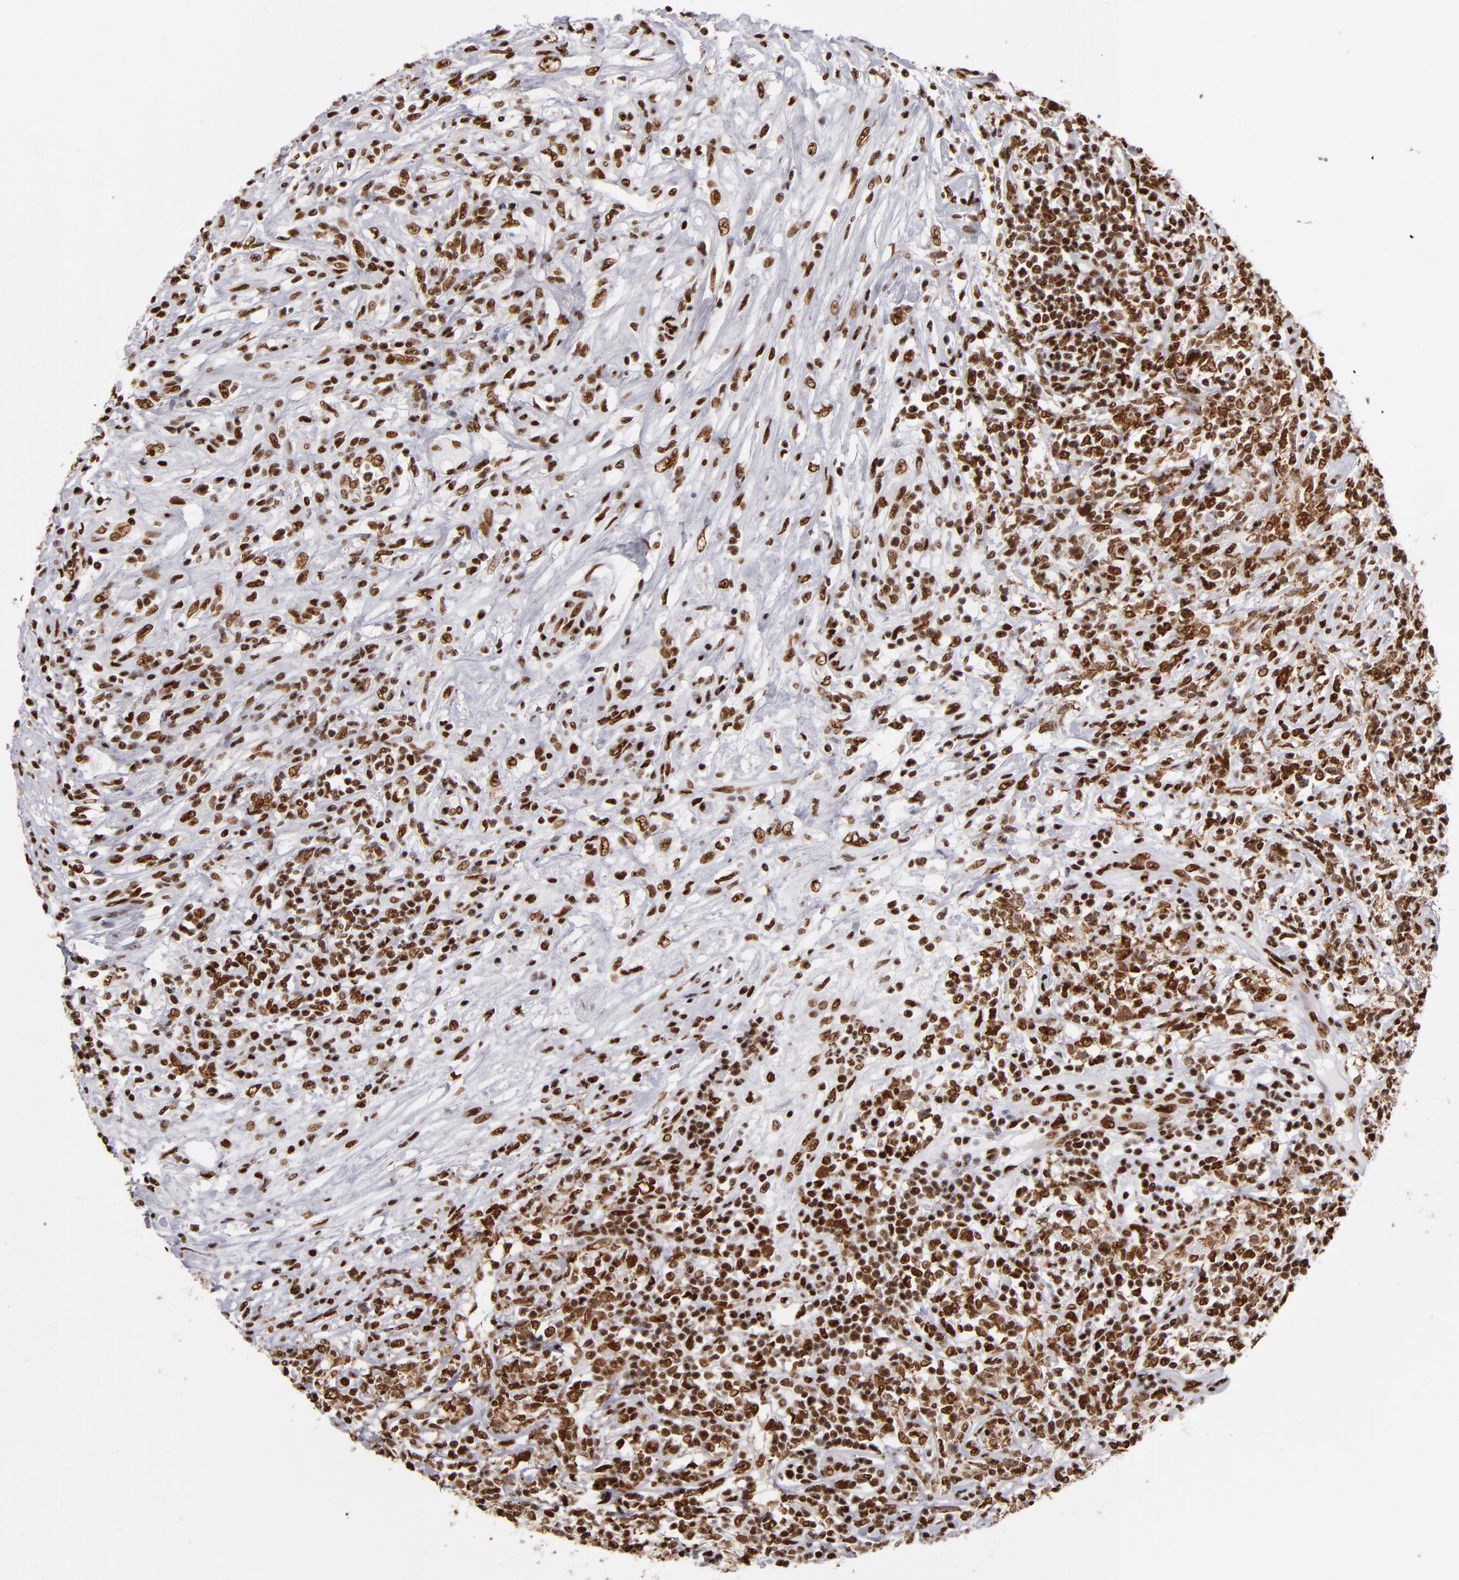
{"staining": {"intensity": "strong", "quantity": ">75%", "location": "nuclear"}, "tissue": "lymphoma", "cell_type": "Tumor cells", "image_type": "cancer", "snomed": [{"axis": "morphology", "description": "Malignant lymphoma, non-Hodgkin's type, High grade"}, {"axis": "topography", "description": "Lymph node"}], "caption": "Protein staining reveals strong nuclear positivity in about >75% of tumor cells in lymphoma.", "gene": "MRE11", "patient": {"sex": "female", "age": 84}}